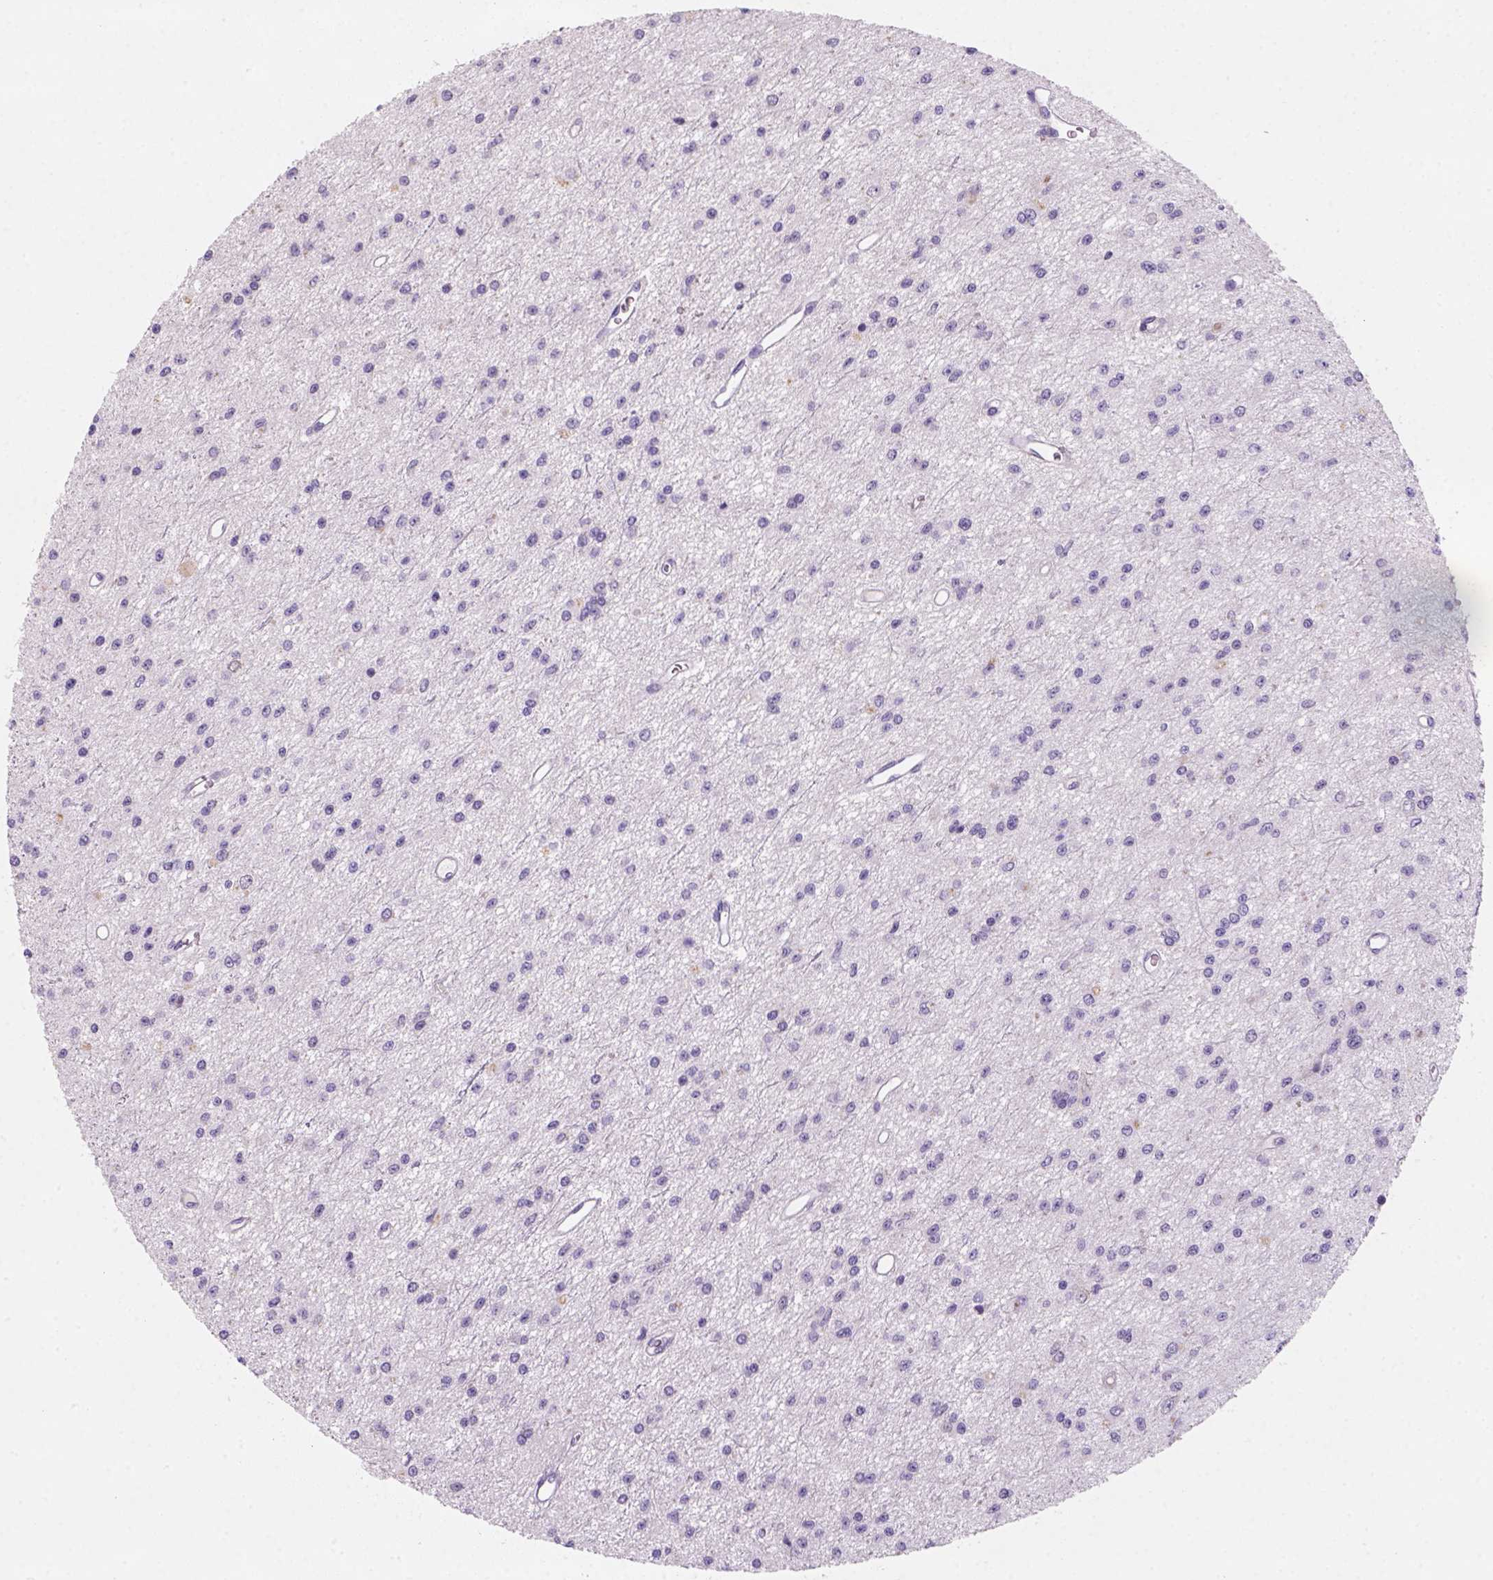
{"staining": {"intensity": "negative", "quantity": "none", "location": "none"}, "tissue": "glioma", "cell_type": "Tumor cells", "image_type": "cancer", "snomed": [{"axis": "morphology", "description": "Glioma, malignant, Low grade"}, {"axis": "topography", "description": "Brain"}], "caption": "There is no significant positivity in tumor cells of malignant glioma (low-grade).", "gene": "ZMAT4", "patient": {"sex": "female", "age": 45}}